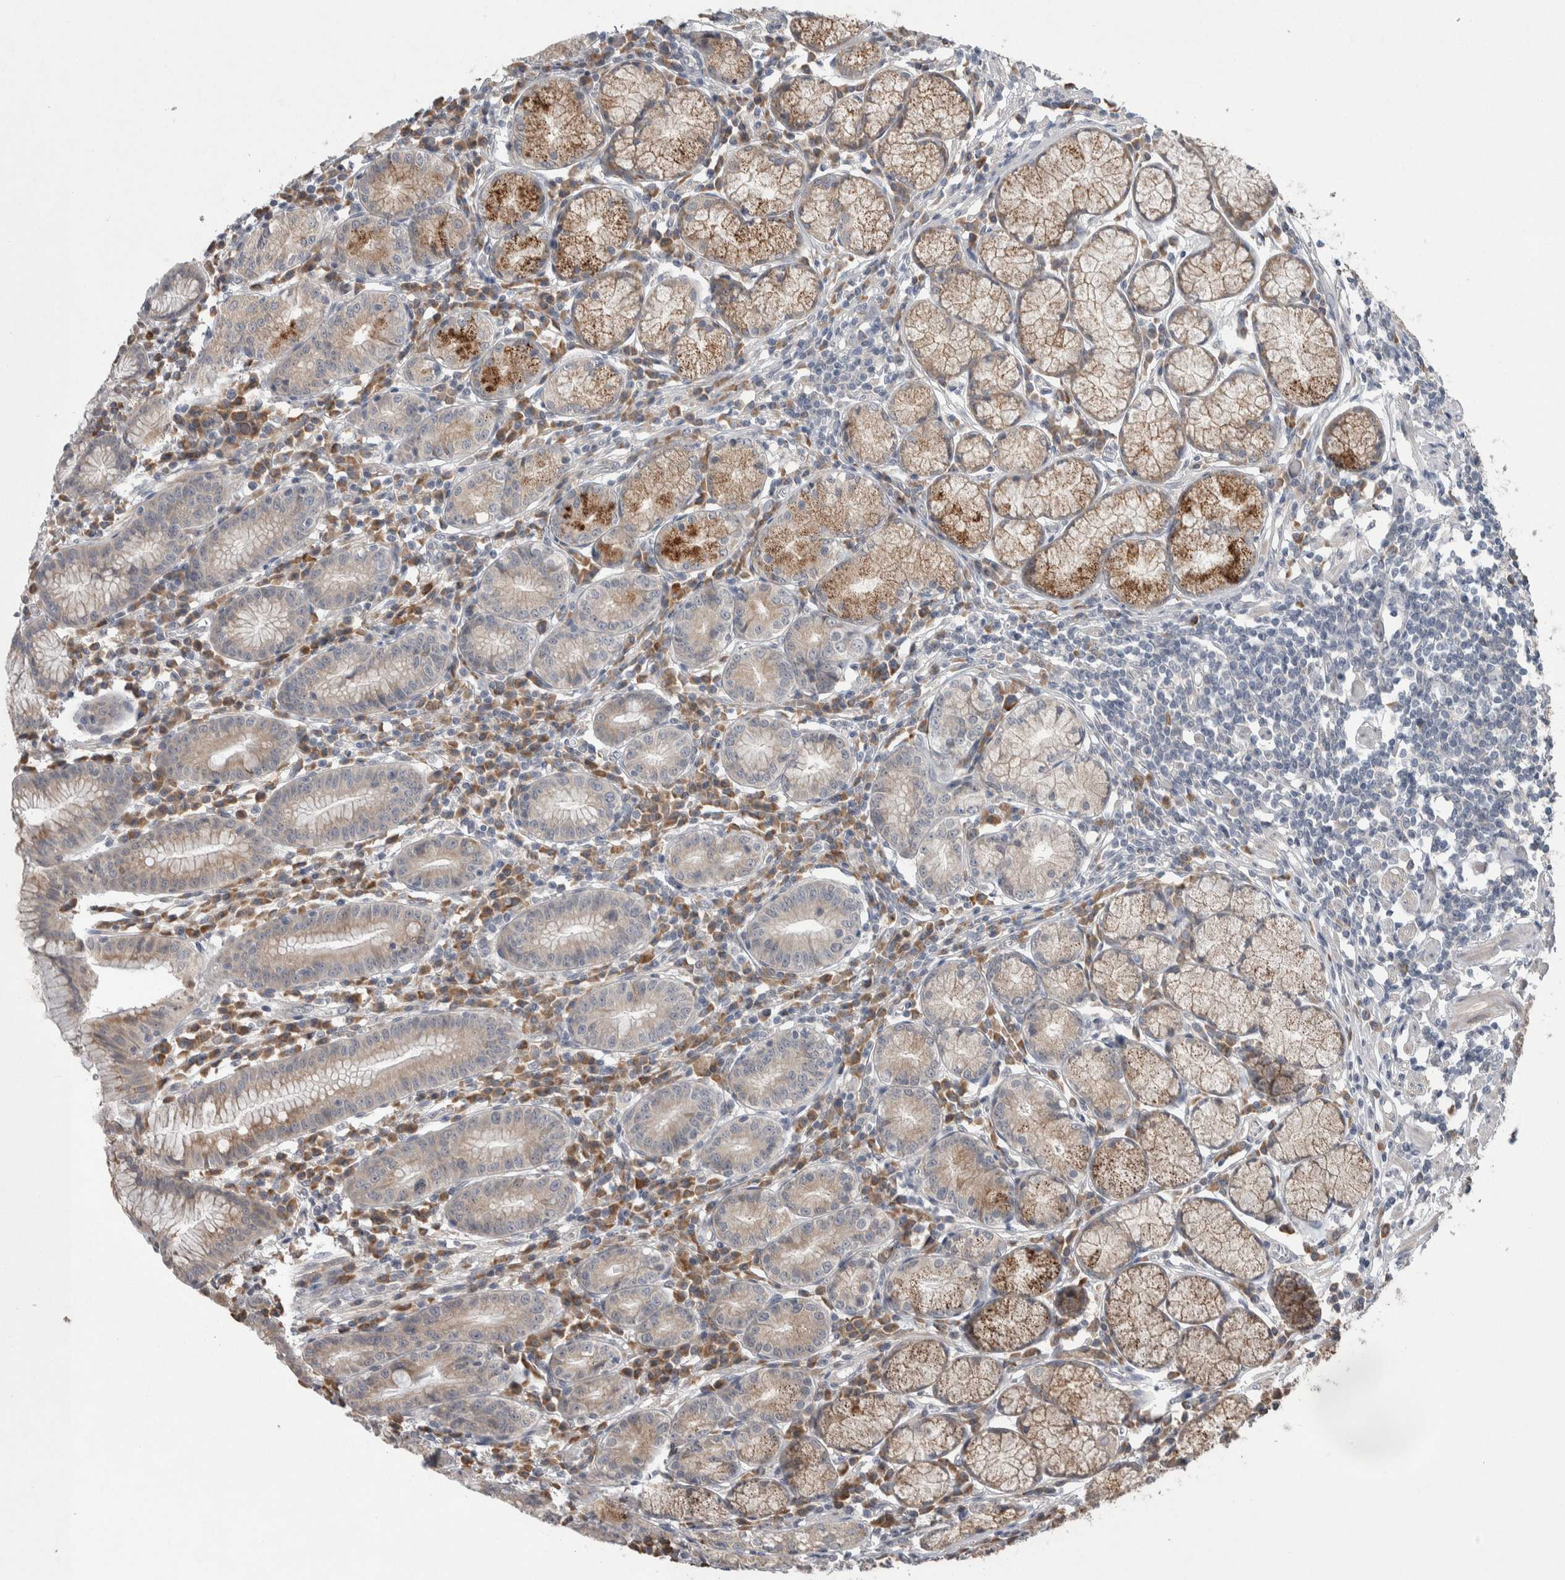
{"staining": {"intensity": "moderate", "quantity": "<25%", "location": "cytoplasmic/membranous"}, "tissue": "stomach", "cell_type": "Glandular cells", "image_type": "normal", "snomed": [{"axis": "morphology", "description": "Normal tissue, NOS"}, {"axis": "topography", "description": "Stomach"}], "caption": "Stomach stained for a protein demonstrates moderate cytoplasmic/membranous positivity in glandular cells. The staining was performed using DAB (3,3'-diaminobenzidine), with brown indicating positive protein expression. Nuclei are stained blue with hematoxylin.", "gene": "CUL2", "patient": {"sex": "male", "age": 55}}